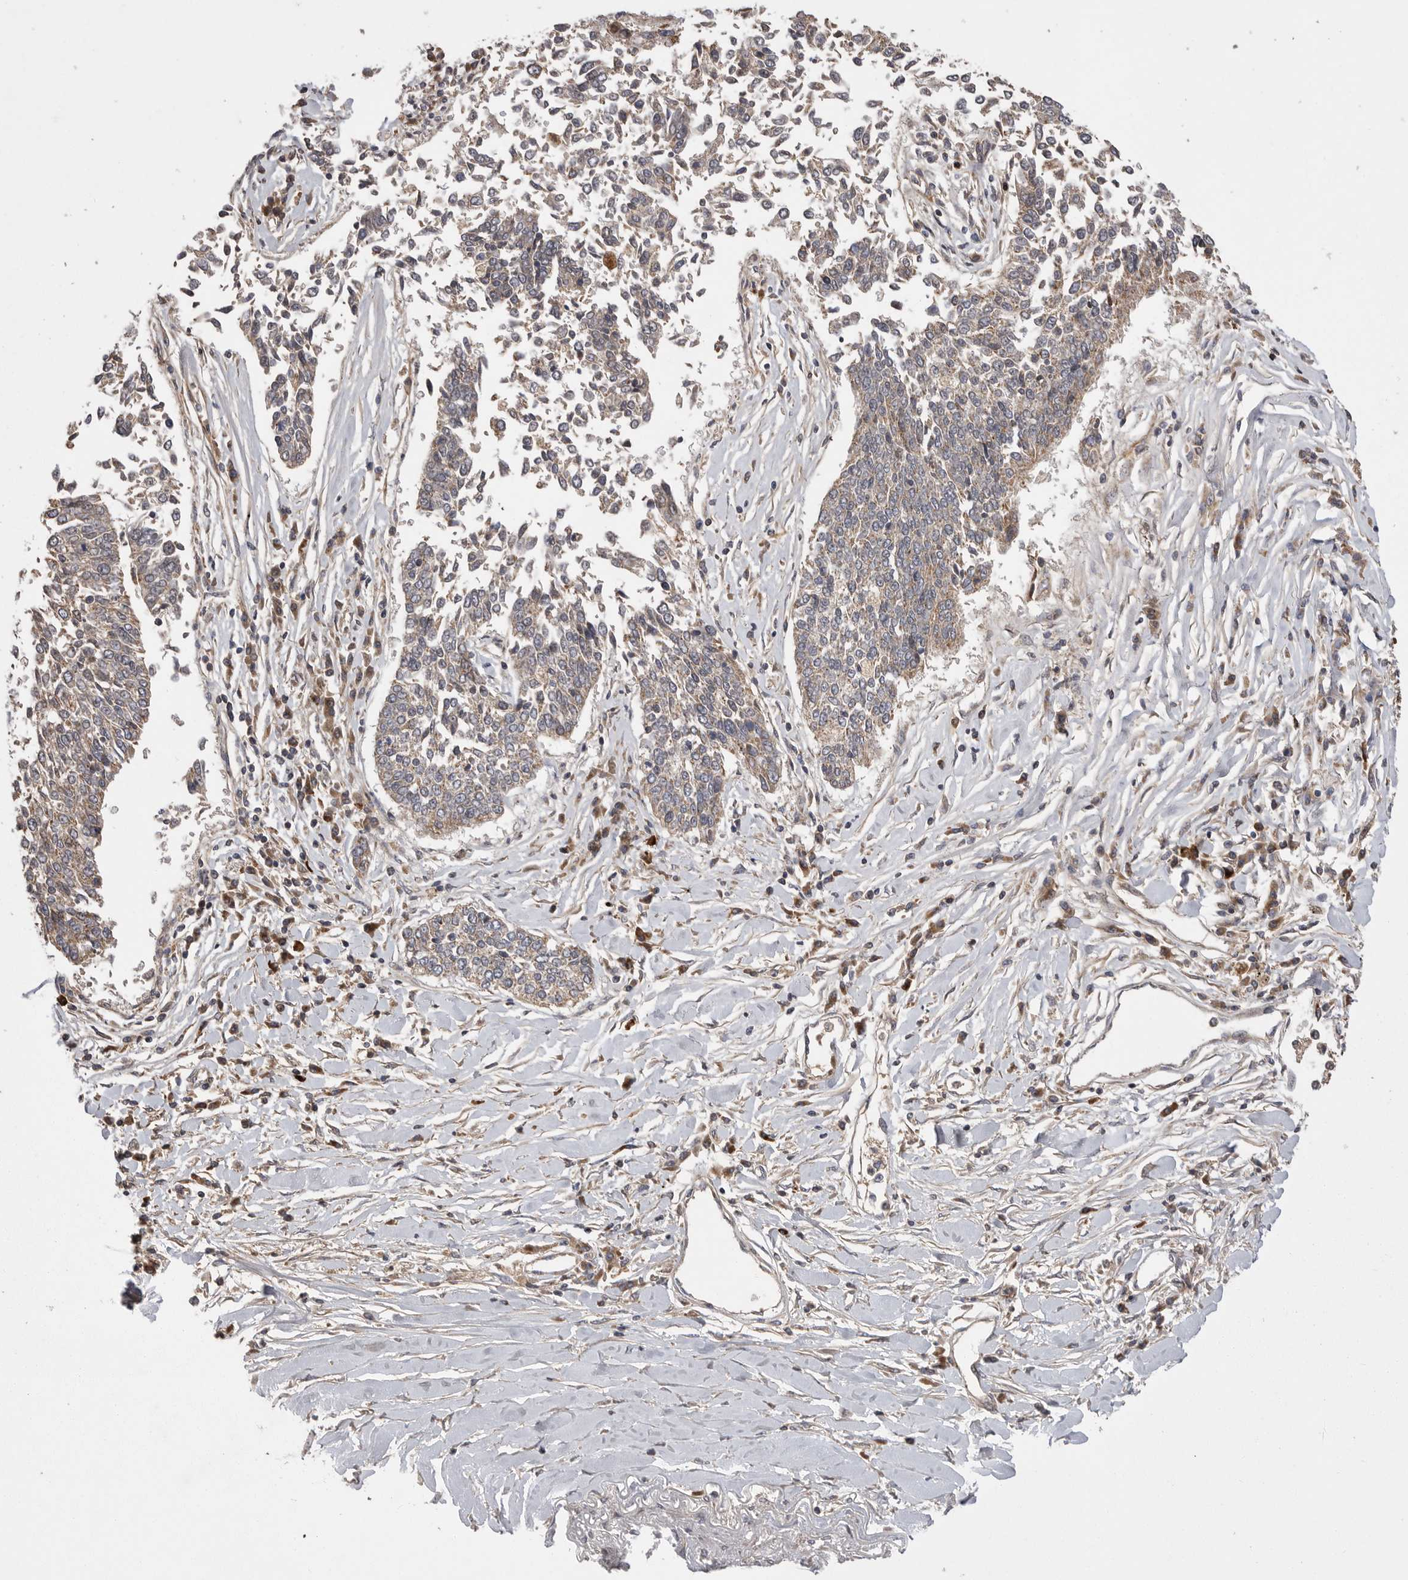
{"staining": {"intensity": "weak", "quantity": "25%-75%", "location": "cytoplasmic/membranous"}, "tissue": "lung cancer", "cell_type": "Tumor cells", "image_type": "cancer", "snomed": [{"axis": "morphology", "description": "Normal tissue, NOS"}, {"axis": "morphology", "description": "Squamous cell carcinoma, NOS"}, {"axis": "topography", "description": "Cartilage tissue"}, {"axis": "topography", "description": "Bronchus"}, {"axis": "topography", "description": "Lung"}, {"axis": "topography", "description": "Peripheral nerve tissue"}], "caption": "An IHC histopathology image of tumor tissue is shown. Protein staining in brown labels weak cytoplasmic/membranous positivity in lung cancer within tumor cells. The protein of interest is stained brown, and the nuclei are stained in blue (DAB (3,3'-diaminobenzidine) IHC with brightfield microscopy, high magnification).", "gene": "KYAT3", "patient": {"sex": "female", "age": 49}}